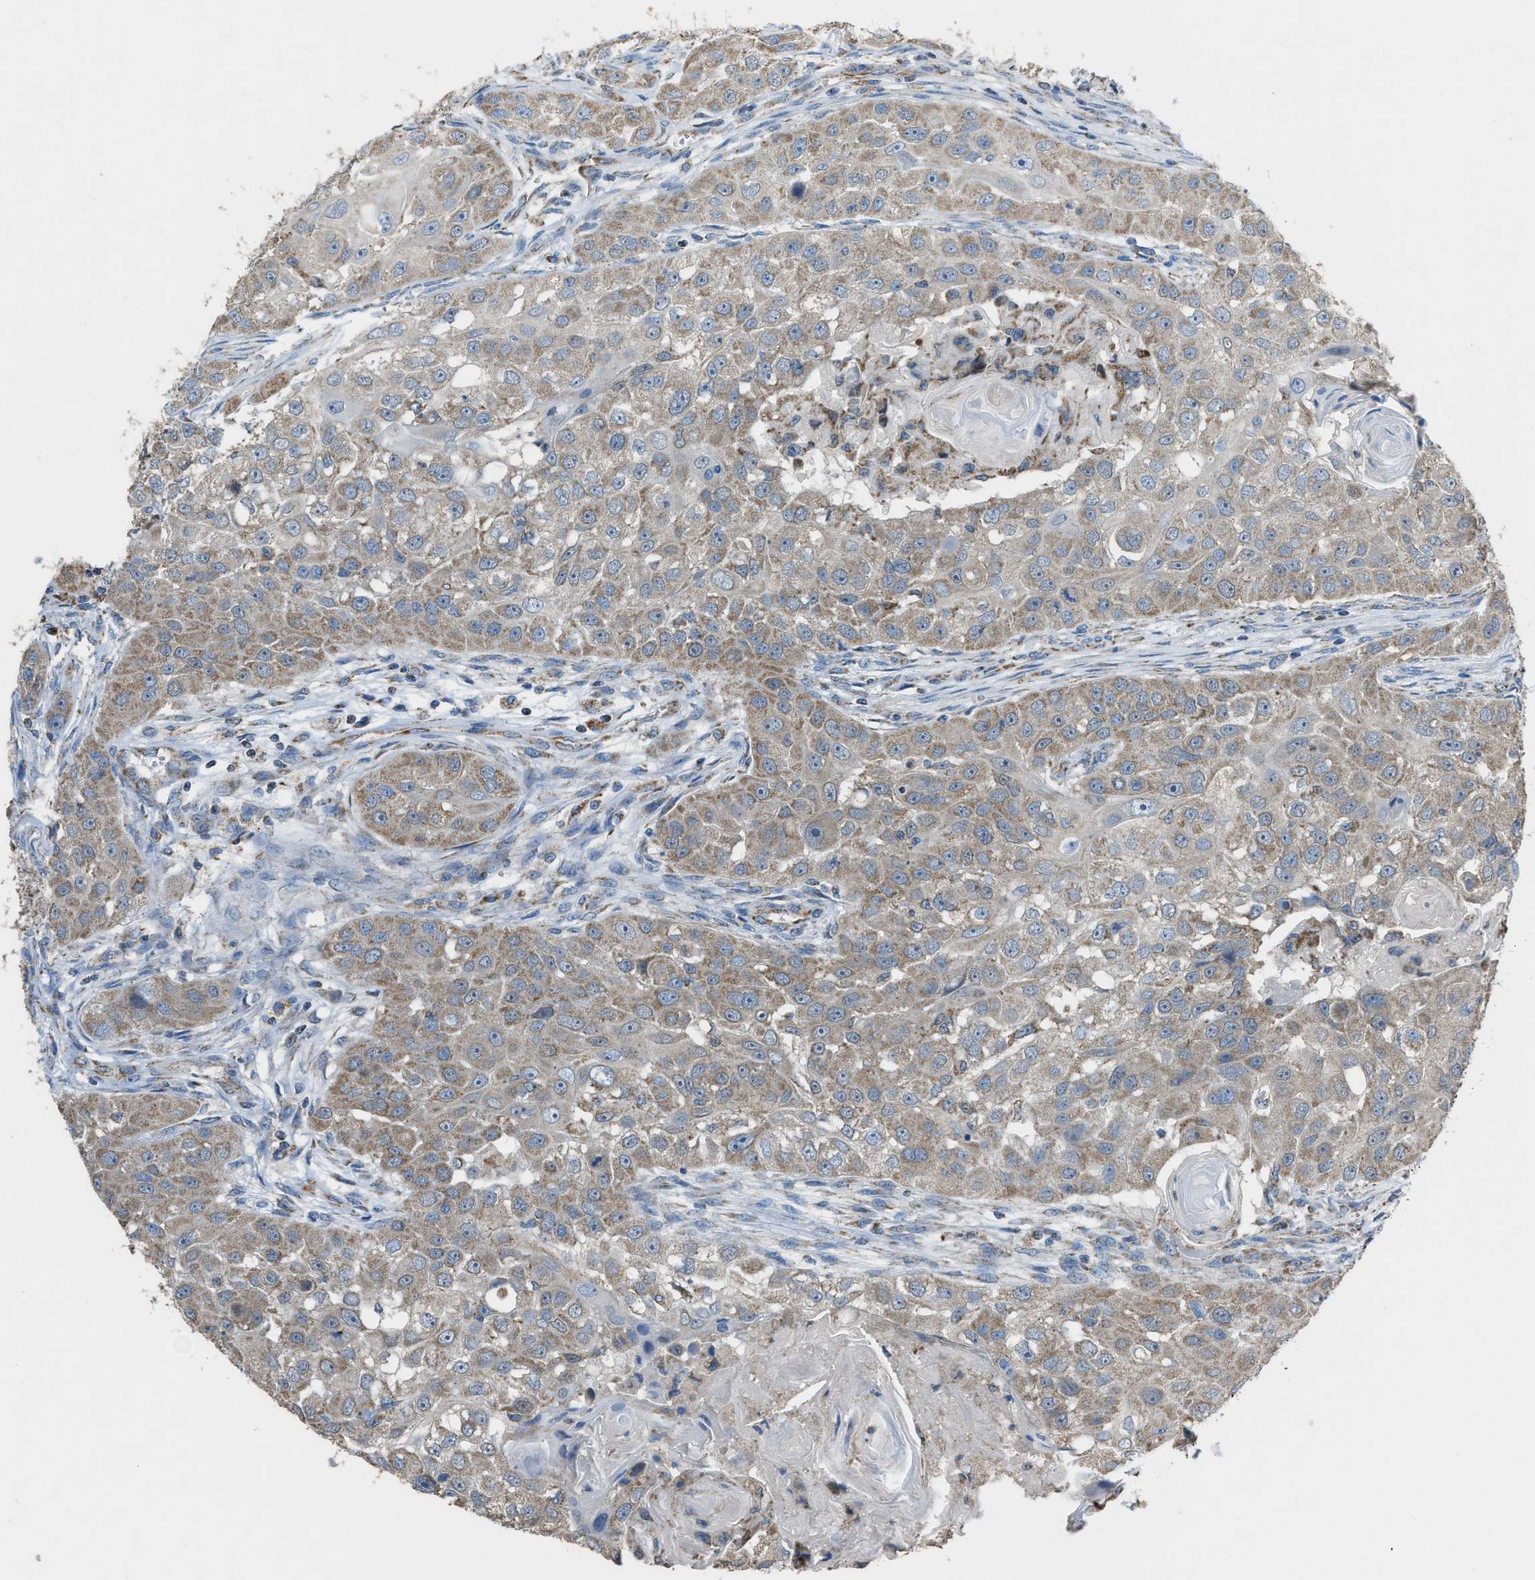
{"staining": {"intensity": "weak", "quantity": ">75%", "location": "cytoplasmic/membranous"}, "tissue": "head and neck cancer", "cell_type": "Tumor cells", "image_type": "cancer", "snomed": [{"axis": "morphology", "description": "Normal tissue, NOS"}, {"axis": "morphology", "description": "Squamous cell carcinoma, NOS"}, {"axis": "topography", "description": "Skeletal muscle"}, {"axis": "topography", "description": "Head-Neck"}], "caption": "Weak cytoplasmic/membranous expression for a protein is present in approximately >75% of tumor cells of head and neck cancer (squamous cell carcinoma) using IHC.", "gene": "SLC25A11", "patient": {"sex": "male", "age": 51}}